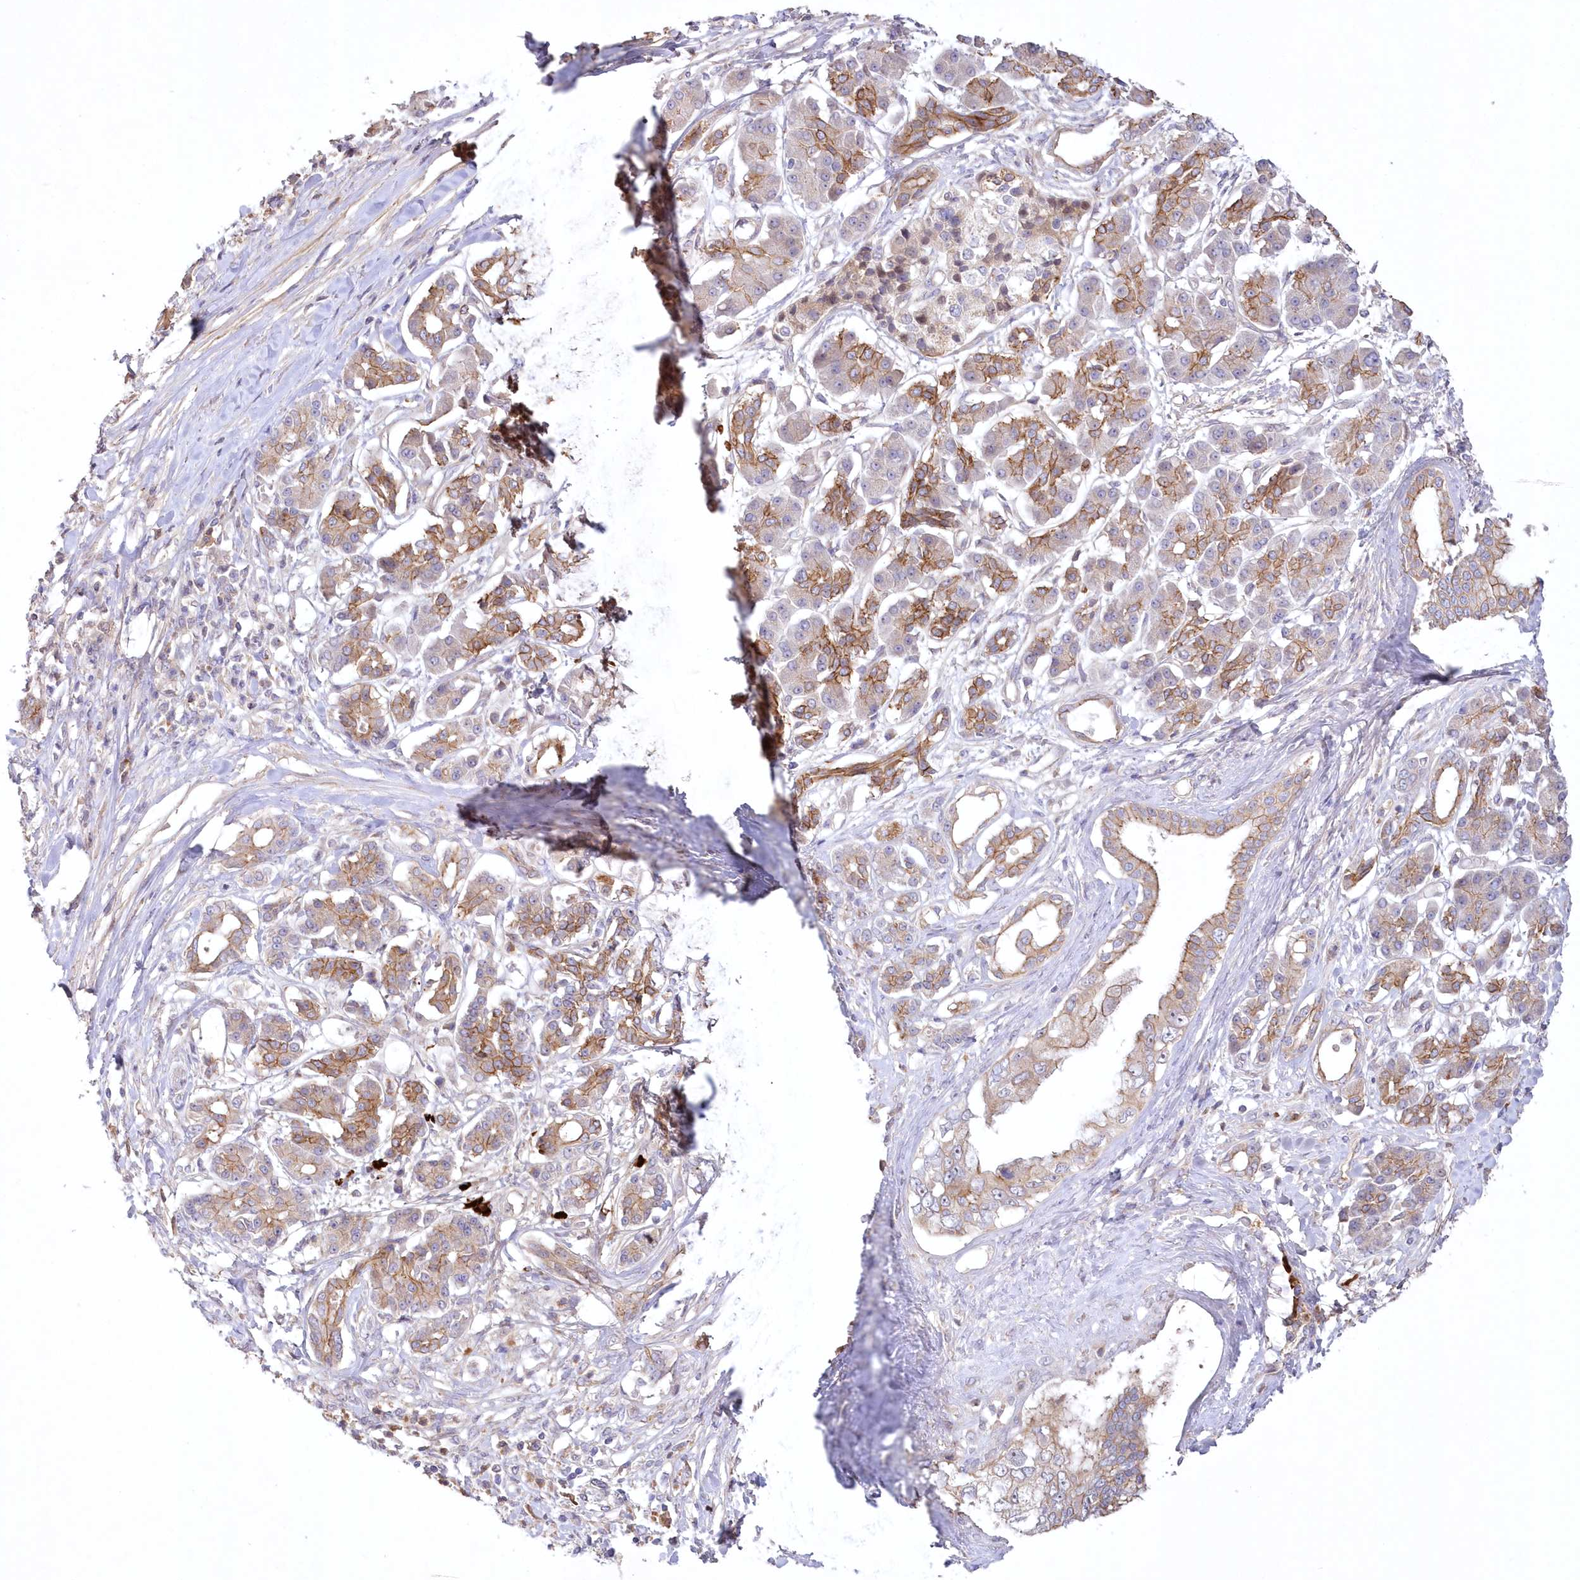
{"staining": {"intensity": "moderate", "quantity": ">75%", "location": "cytoplasmic/membranous"}, "tissue": "pancreatic cancer", "cell_type": "Tumor cells", "image_type": "cancer", "snomed": [{"axis": "morphology", "description": "Adenocarcinoma, NOS"}, {"axis": "topography", "description": "Pancreas"}], "caption": "This is a histology image of immunohistochemistry (IHC) staining of pancreatic adenocarcinoma, which shows moderate expression in the cytoplasmic/membranous of tumor cells.", "gene": "WBP1L", "patient": {"sex": "female", "age": 56}}